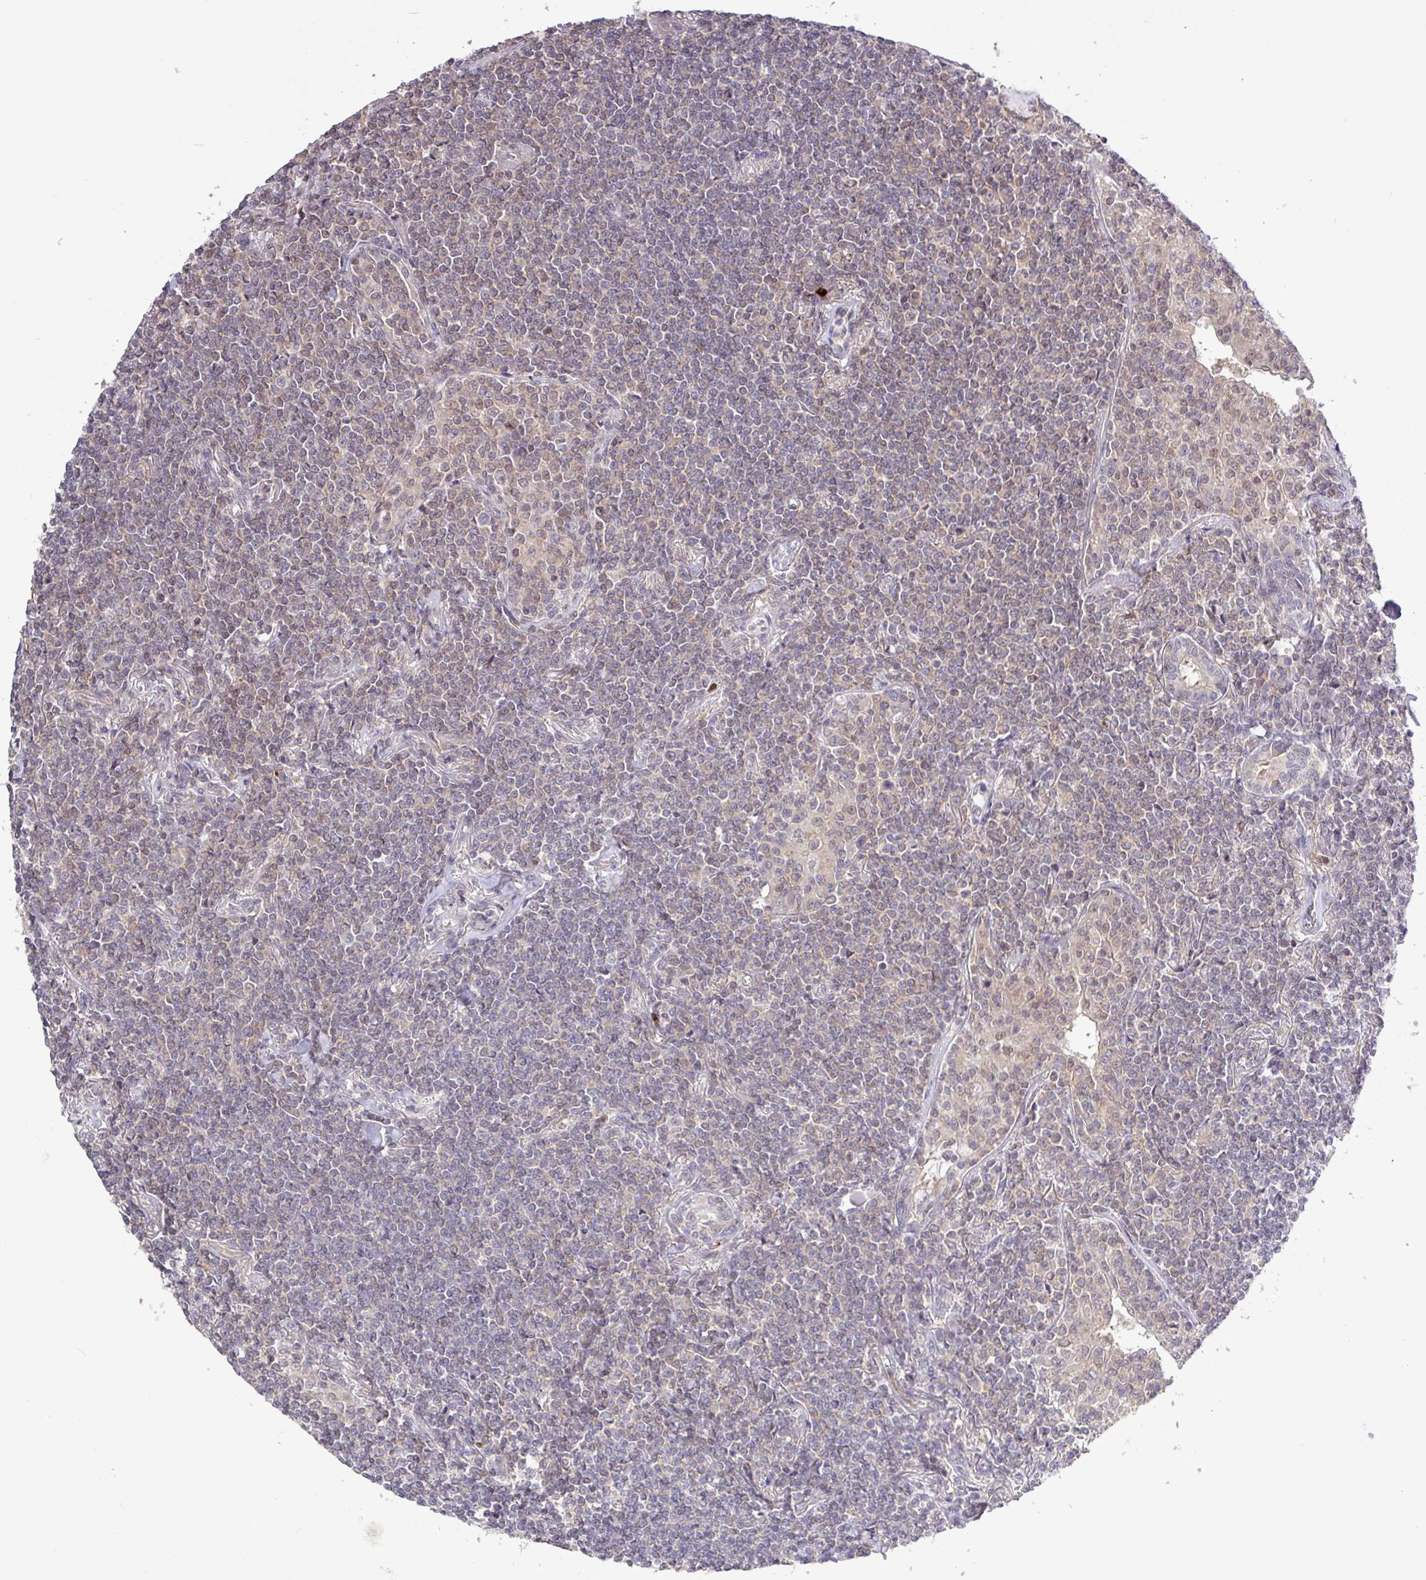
{"staining": {"intensity": "weak", "quantity": "25%-75%", "location": "cytoplasmic/membranous"}, "tissue": "lymphoma", "cell_type": "Tumor cells", "image_type": "cancer", "snomed": [{"axis": "morphology", "description": "Malignant lymphoma, non-Hodgkin's type, Low grade"}, {"axis": "topography", "description": "Lung"}], "caption": "This photomicrograph exhibits immunohistochemistry staining of human malignant lymphoma, non-Hodgkin's type (low-grade), with low weak cytoplasmic/membranous expression in approximately 25%-75% of tumor cells.", "gene": "RTL3", "patient": {"sex": "female", "age": 71}}